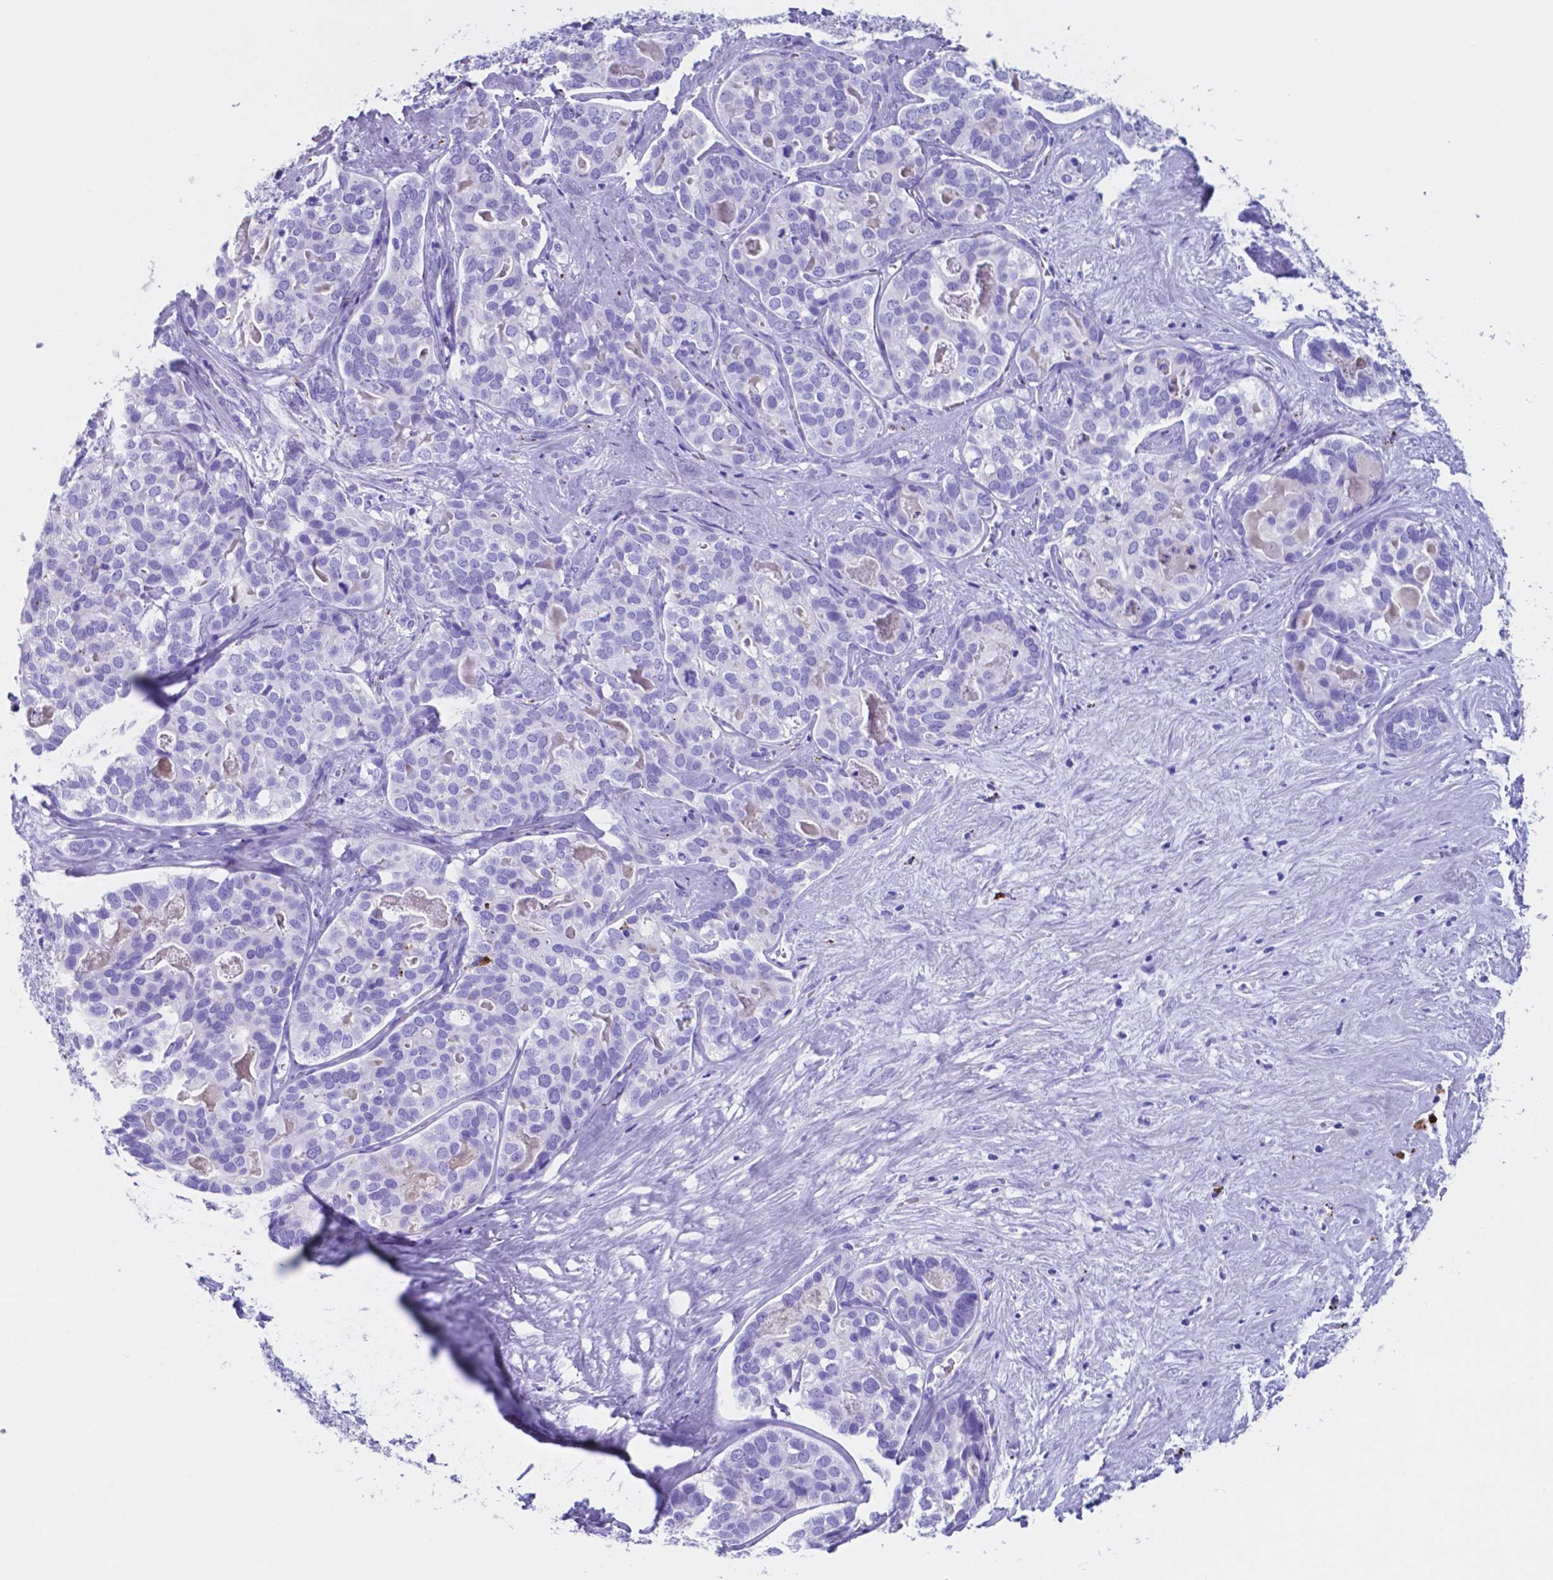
{"staining": {"intensity": "negative", "quantity": "none", "location": "none"}, "tissue": "liver cancer", "cell_type": "Tumor cells", "image_type": "cancer", "snomed": [{"axis": "morphology", "description": "Cholangiocarcinoma"}, {"axis": "topography", "description": "Liver"}], "caption": "Histopathology image shows no significant protein staining in tumor cells of liver cancer.", "gene": "DNAAF8", "patient": {"sex": "male", "age": 56}}